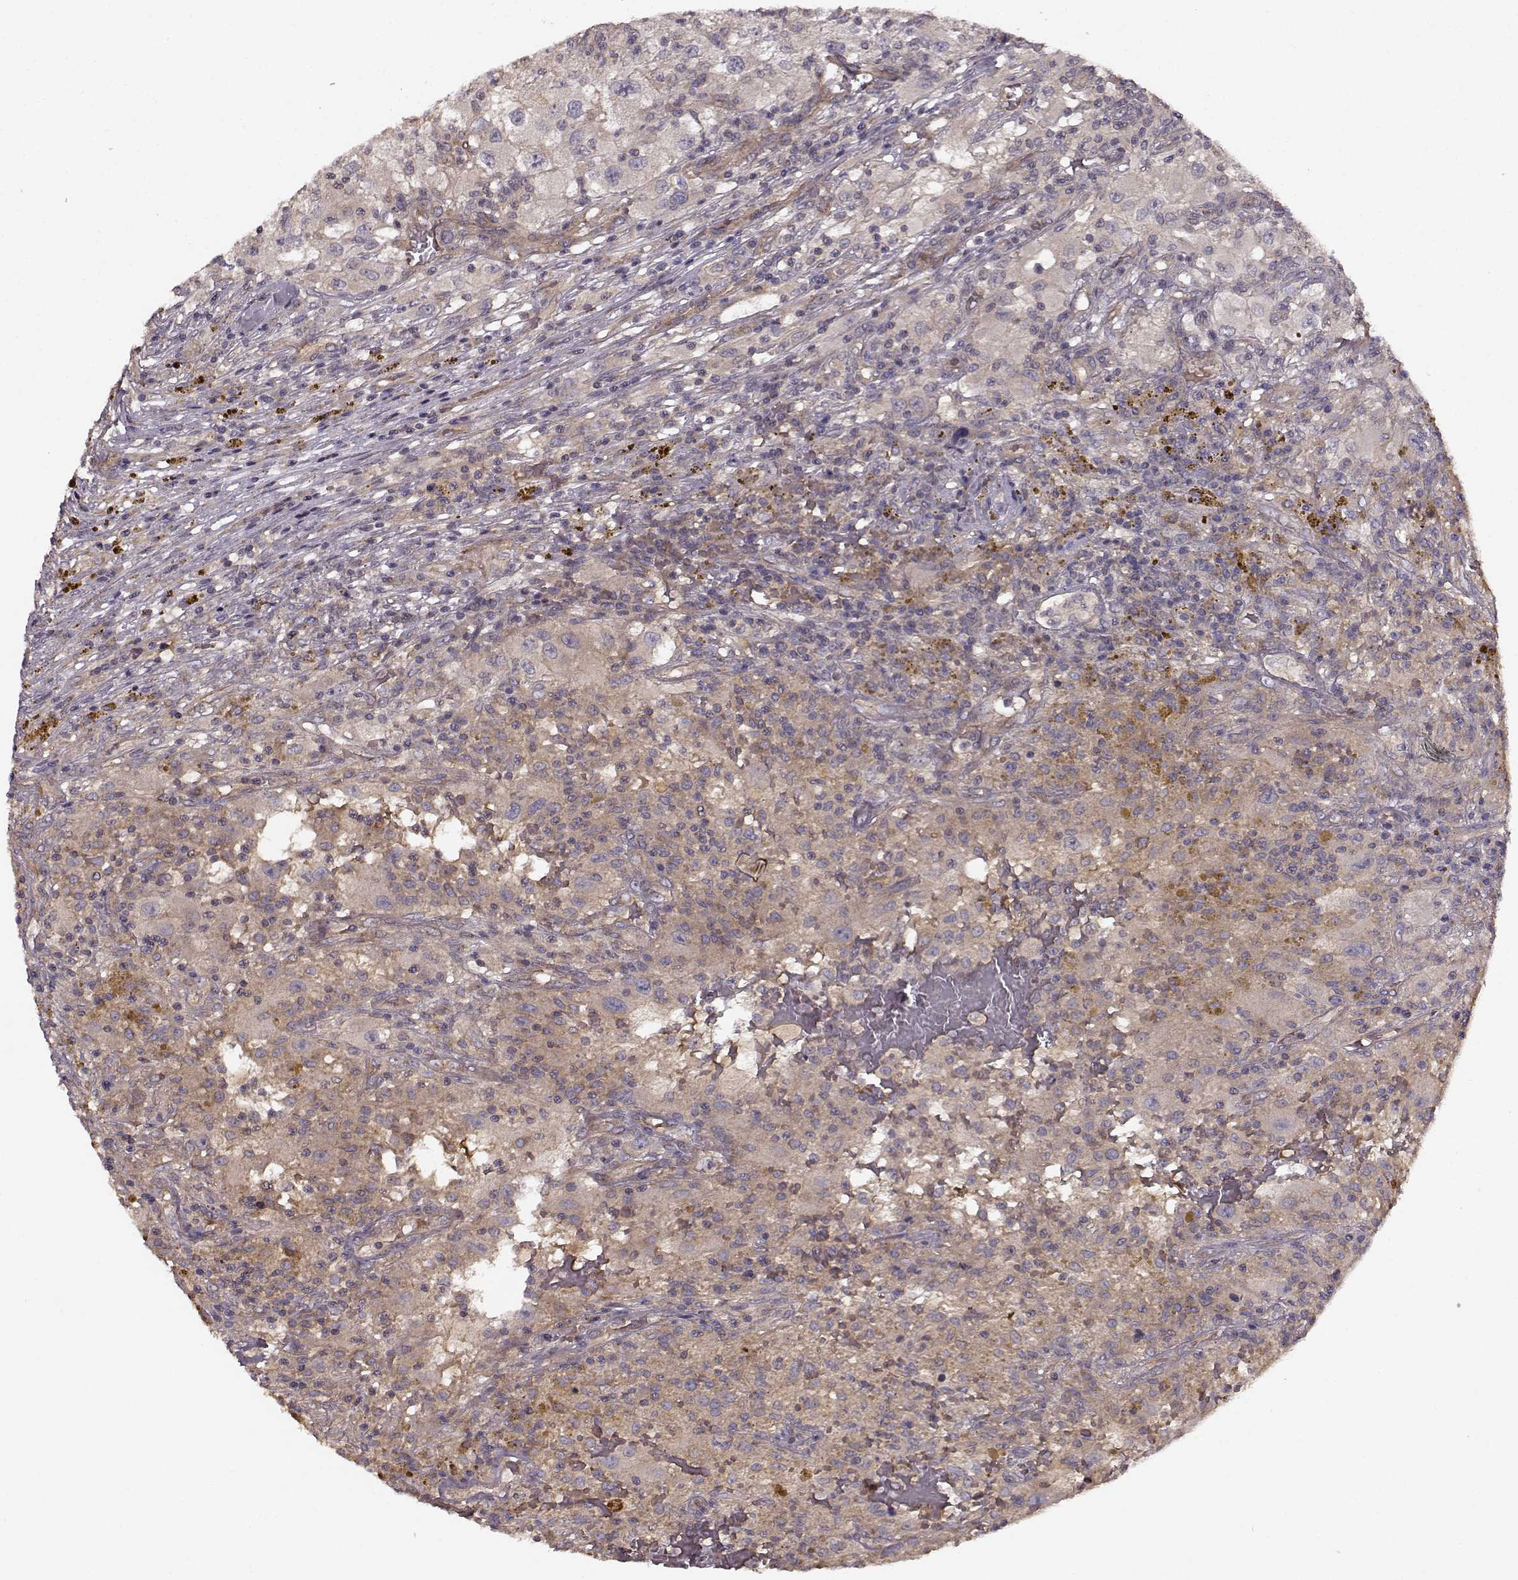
{"staining": {"intensity": "weak", "quantity": "25%-75%", "location": "cytoplasmic/membranous"}, "tissue": "renal cancer", "cell_type": "Tumor cells", "image_type": "cancer", "snomed": [{"axis": "morphology", "description": "Adenocarcinoma, NOS"}, {"axis": "topography", "description": "Kidney"}], "caption": "DAB (3,3'-diaminobenzidine) immunohistochemical staining of human adenocarcinoma (renal) displays weak cytoplasmic/membranous protein positivity in about 25%-75% of tumor cells.", "gene": "SLAIN2", "patient": {"sex": "female", "age": 67}}